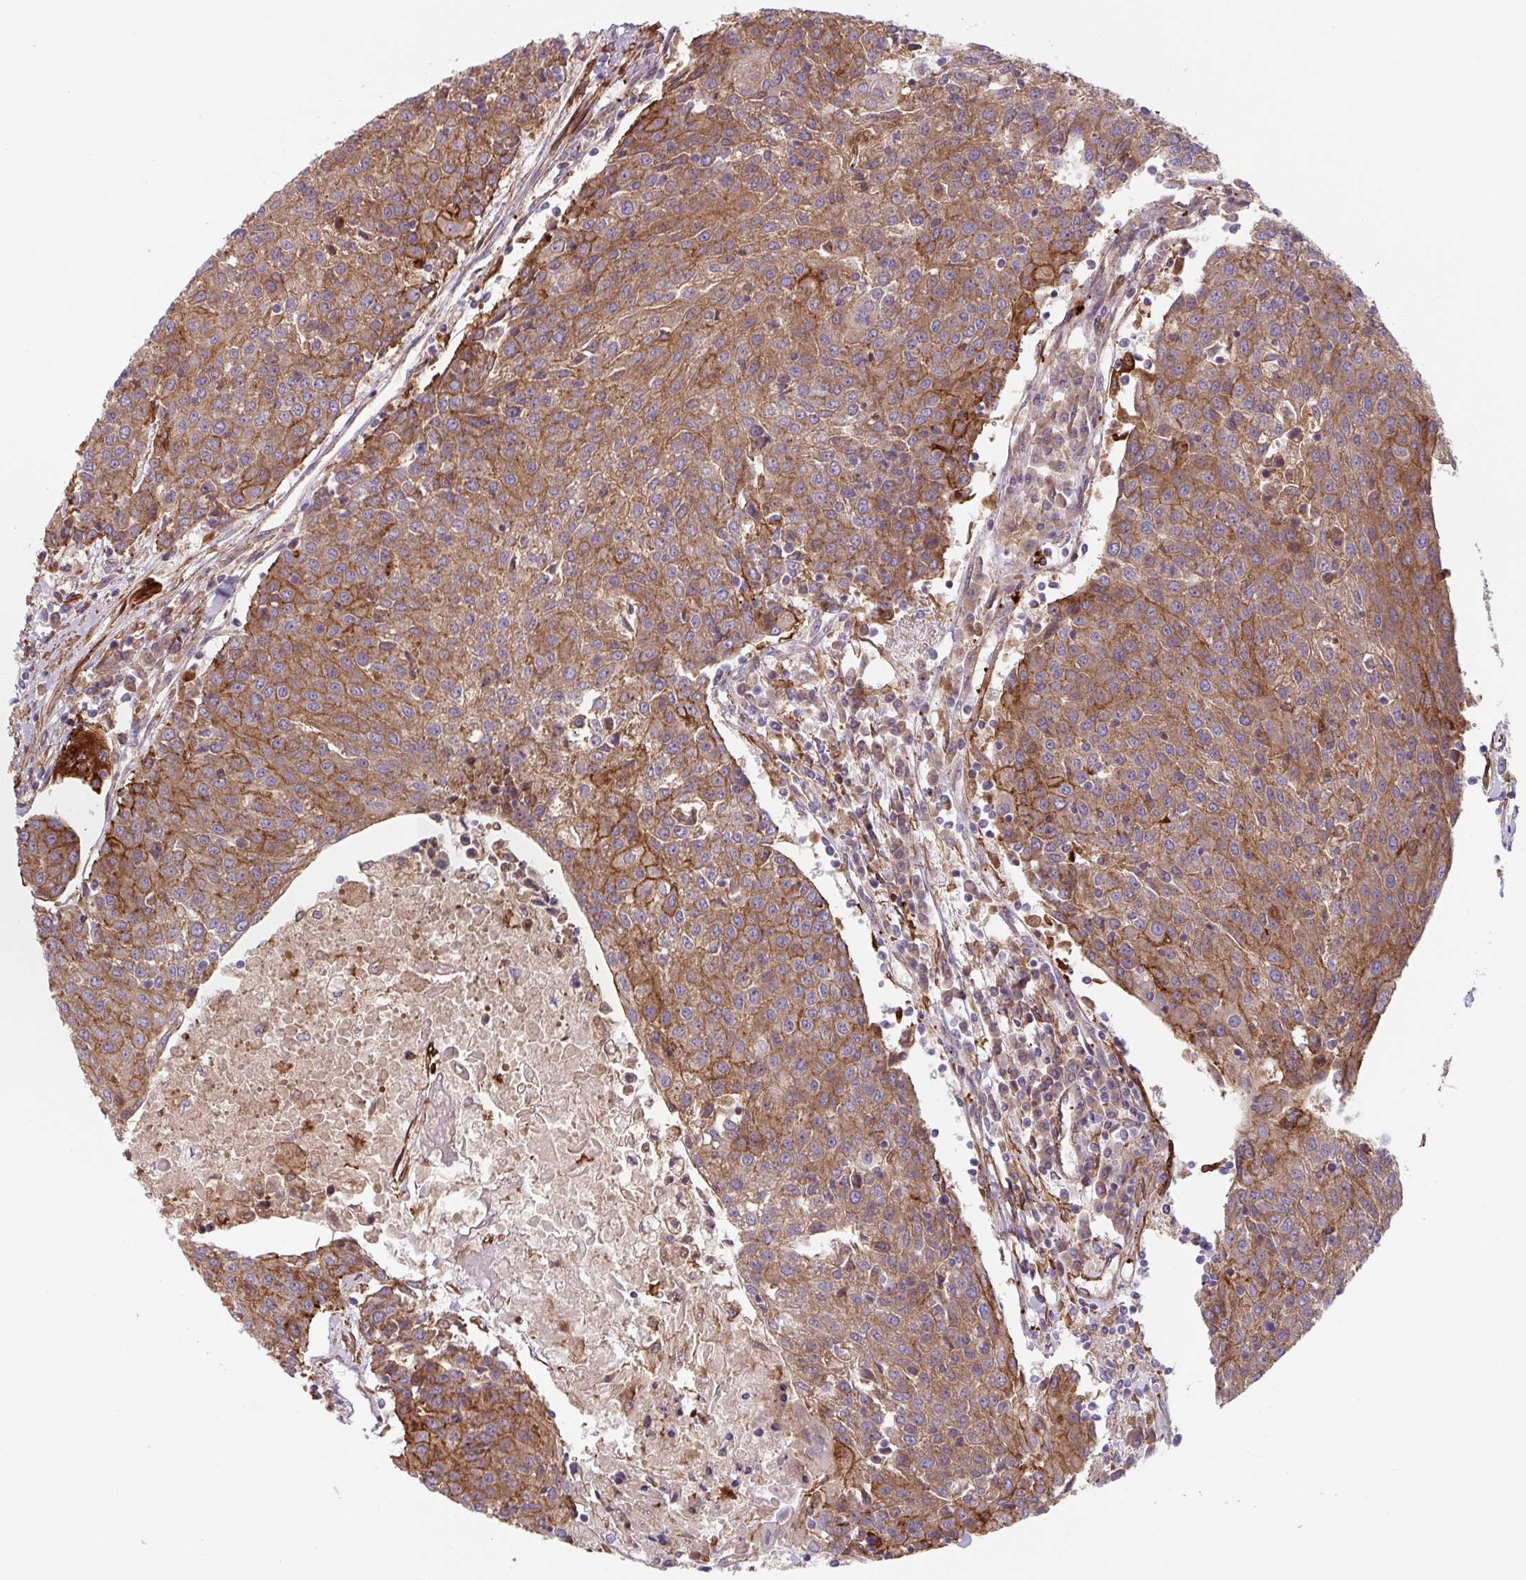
{"staining": {"intensity": "moderate", "quantity": ">75%", "location": "cytoplasmic/membranous"}, "tissue": "urothelial cancer", "cell_type": "Tumor cells", "image_type": "cancer", "snomed": [{"axis": "morphology", "description": "Urothelial carcinoma, High grade"}, {"axis": "topography", "description": "Urinary bladder"}], "caption": "Protein expression analysis of human urothelial cancer reveals moderate cytoplasmic/membranous staining in approximately >75% of tumor cells.", "gene": "DHFR2", "patient": {"sex": "female", "age": 85}}